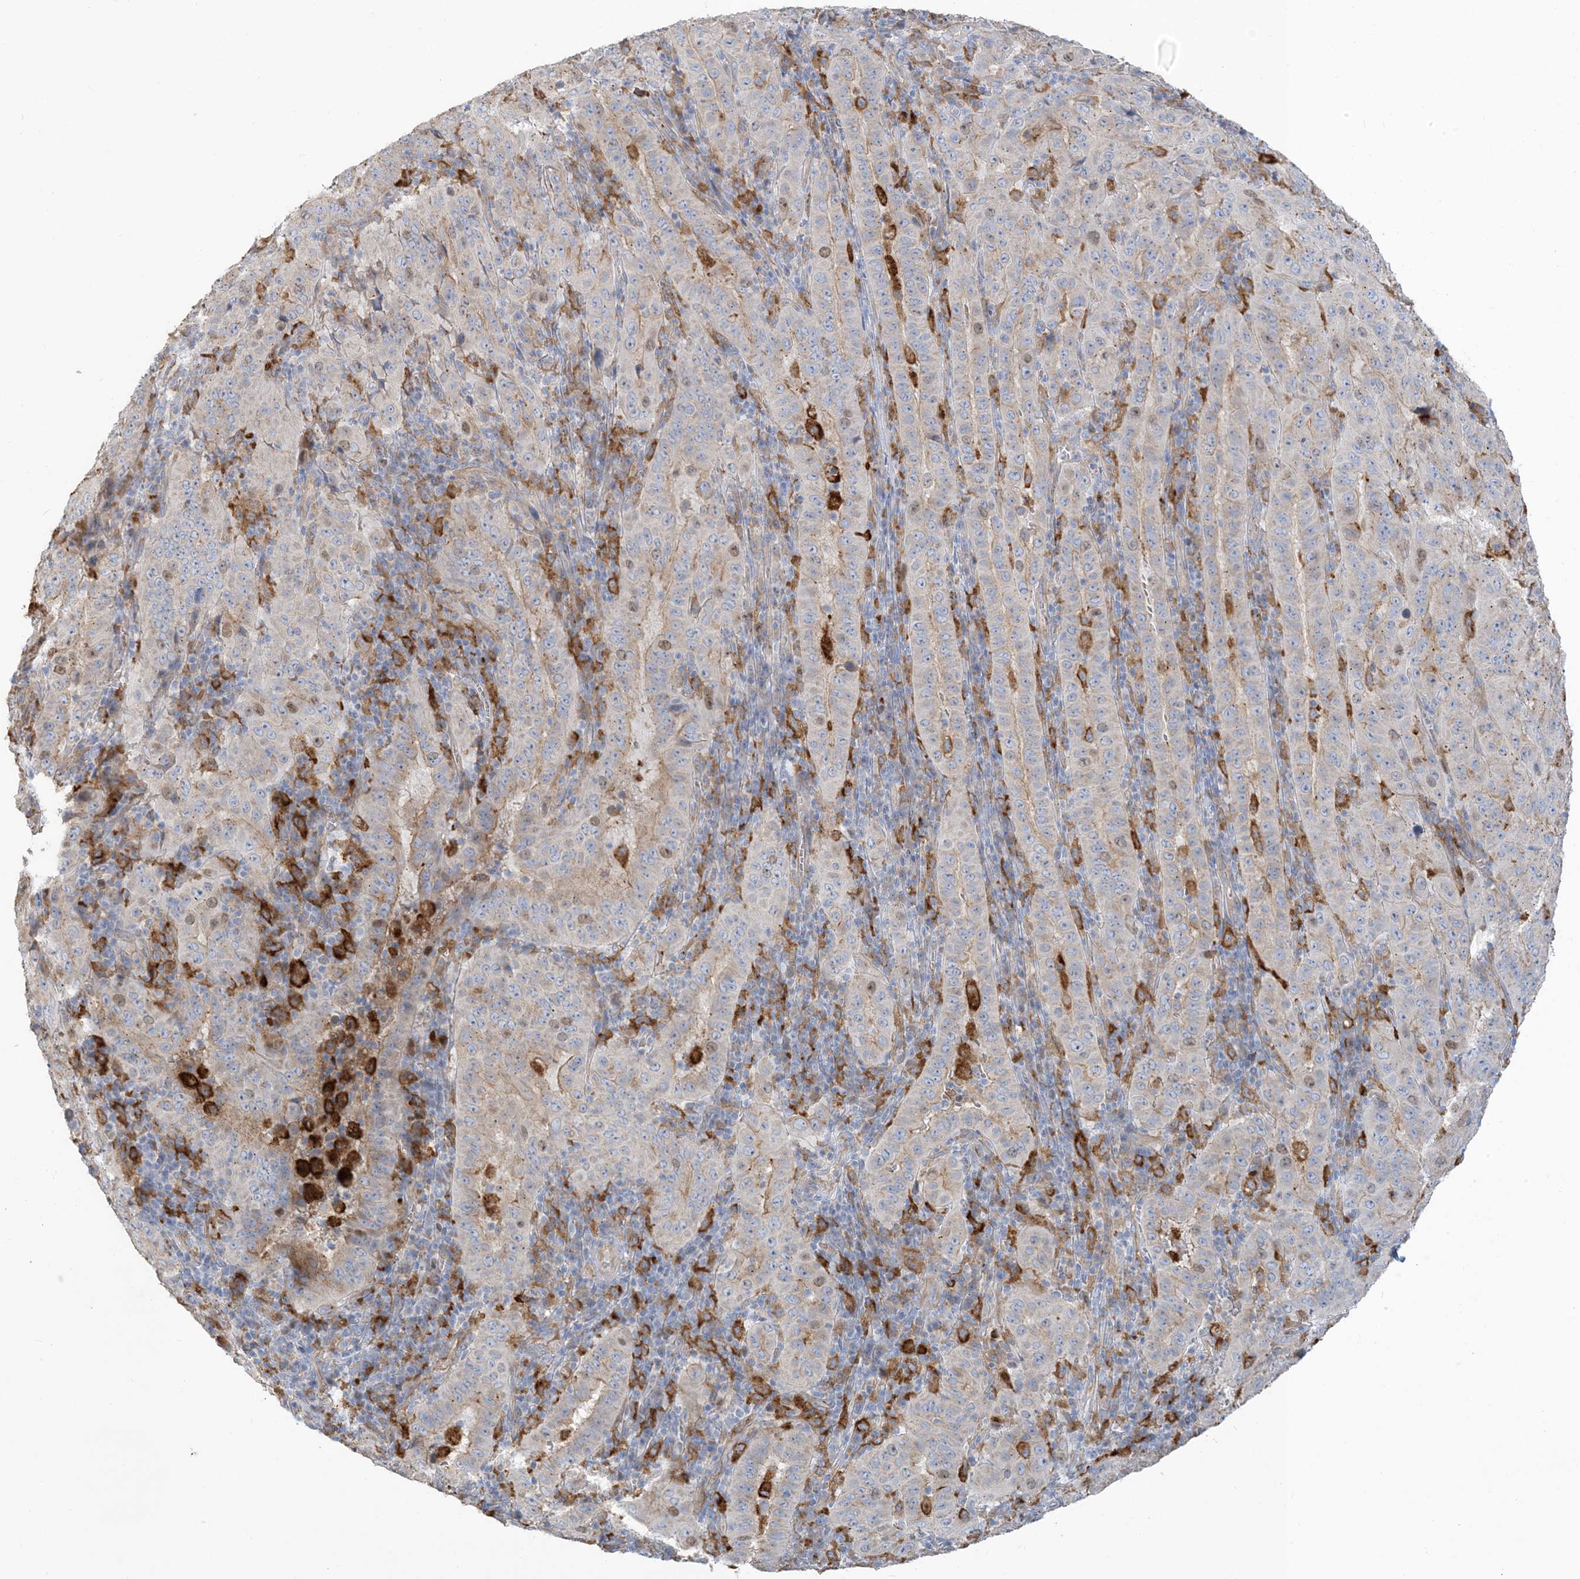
{"staining": {"intensity": "weak", "quantity": "<25%", "location": "cytoplasmic/membranous"}, "tissue": "pancreatic cancer", "cell_type": "Tumor cells", "image_type": "cancer", "snomed": [{"axis": "morphology", "description": "Adenocarcinoma, NOS"}, {"axis": "topography", "description": "Pancreas"}], "caption": "This is an immunohistochemistry image of pancreatic cancer. There is no expression in tumor cells.", "gene": "PEAR1", "patient": {"sex": "male", "age": 63}}